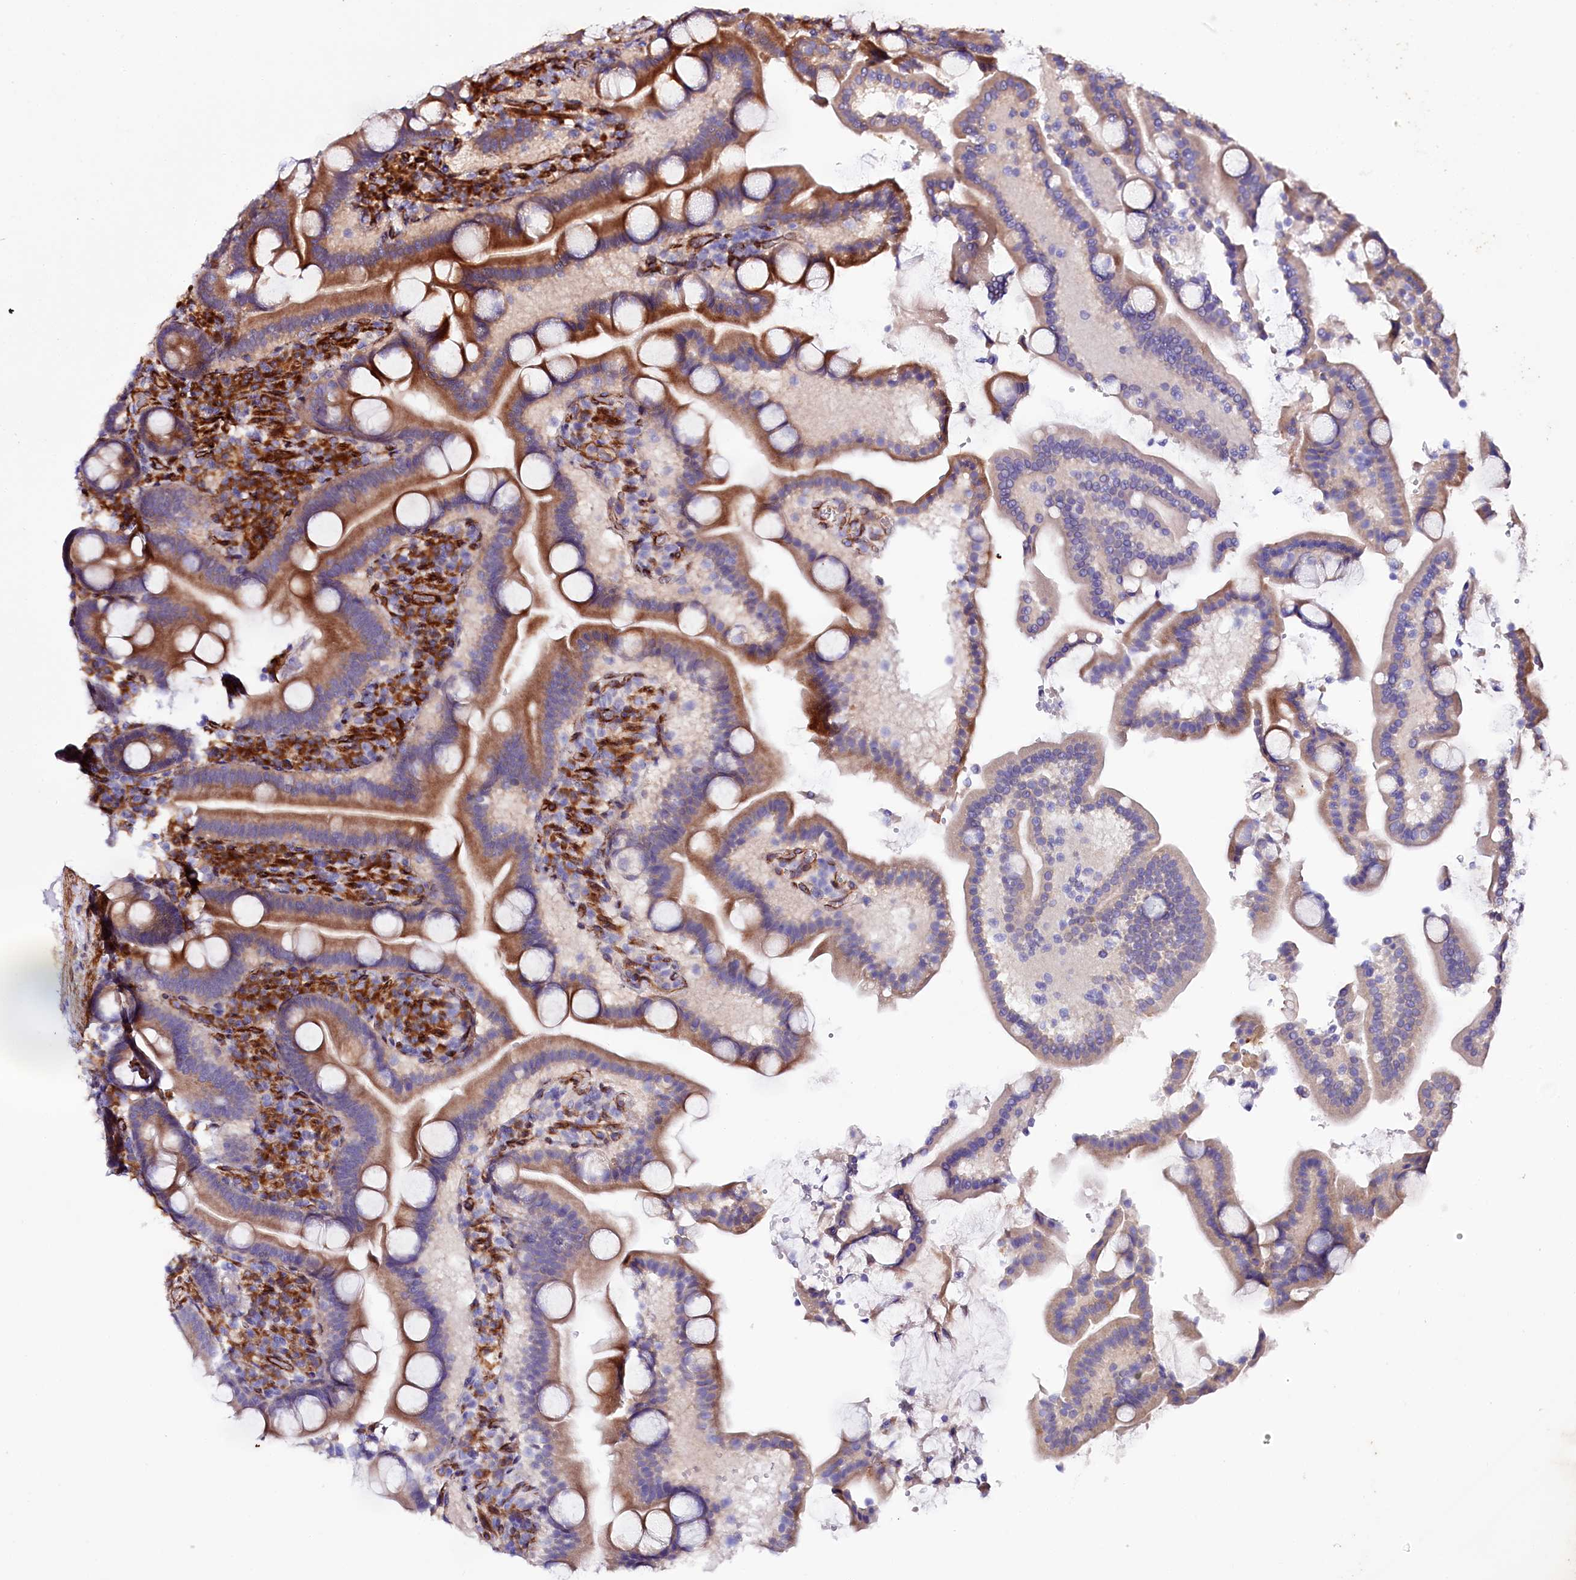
{"staining": {"intensity": "strong", "quantity": "25%-75%", "location": "cytoplasmic/membranous"}, "tissue": "duodenum", "cell_type": "Glandular cells", "image_type": "normal", "snomed": [{"axis": "morphology", "description": "Normal tissue, NOS"}, {"axis": "topography", "description": "Duodenum"}], "caption": "The histopathology image shows staining of benign duodenum, revealing strong cytoplasmic/membranous protein positivity (brown color) within glandular cells. (DAB = brown stain, brightfield microscopy at high magnification).", "gene": "SPATS2", "patient": {"sex": "male", "age": 55}}